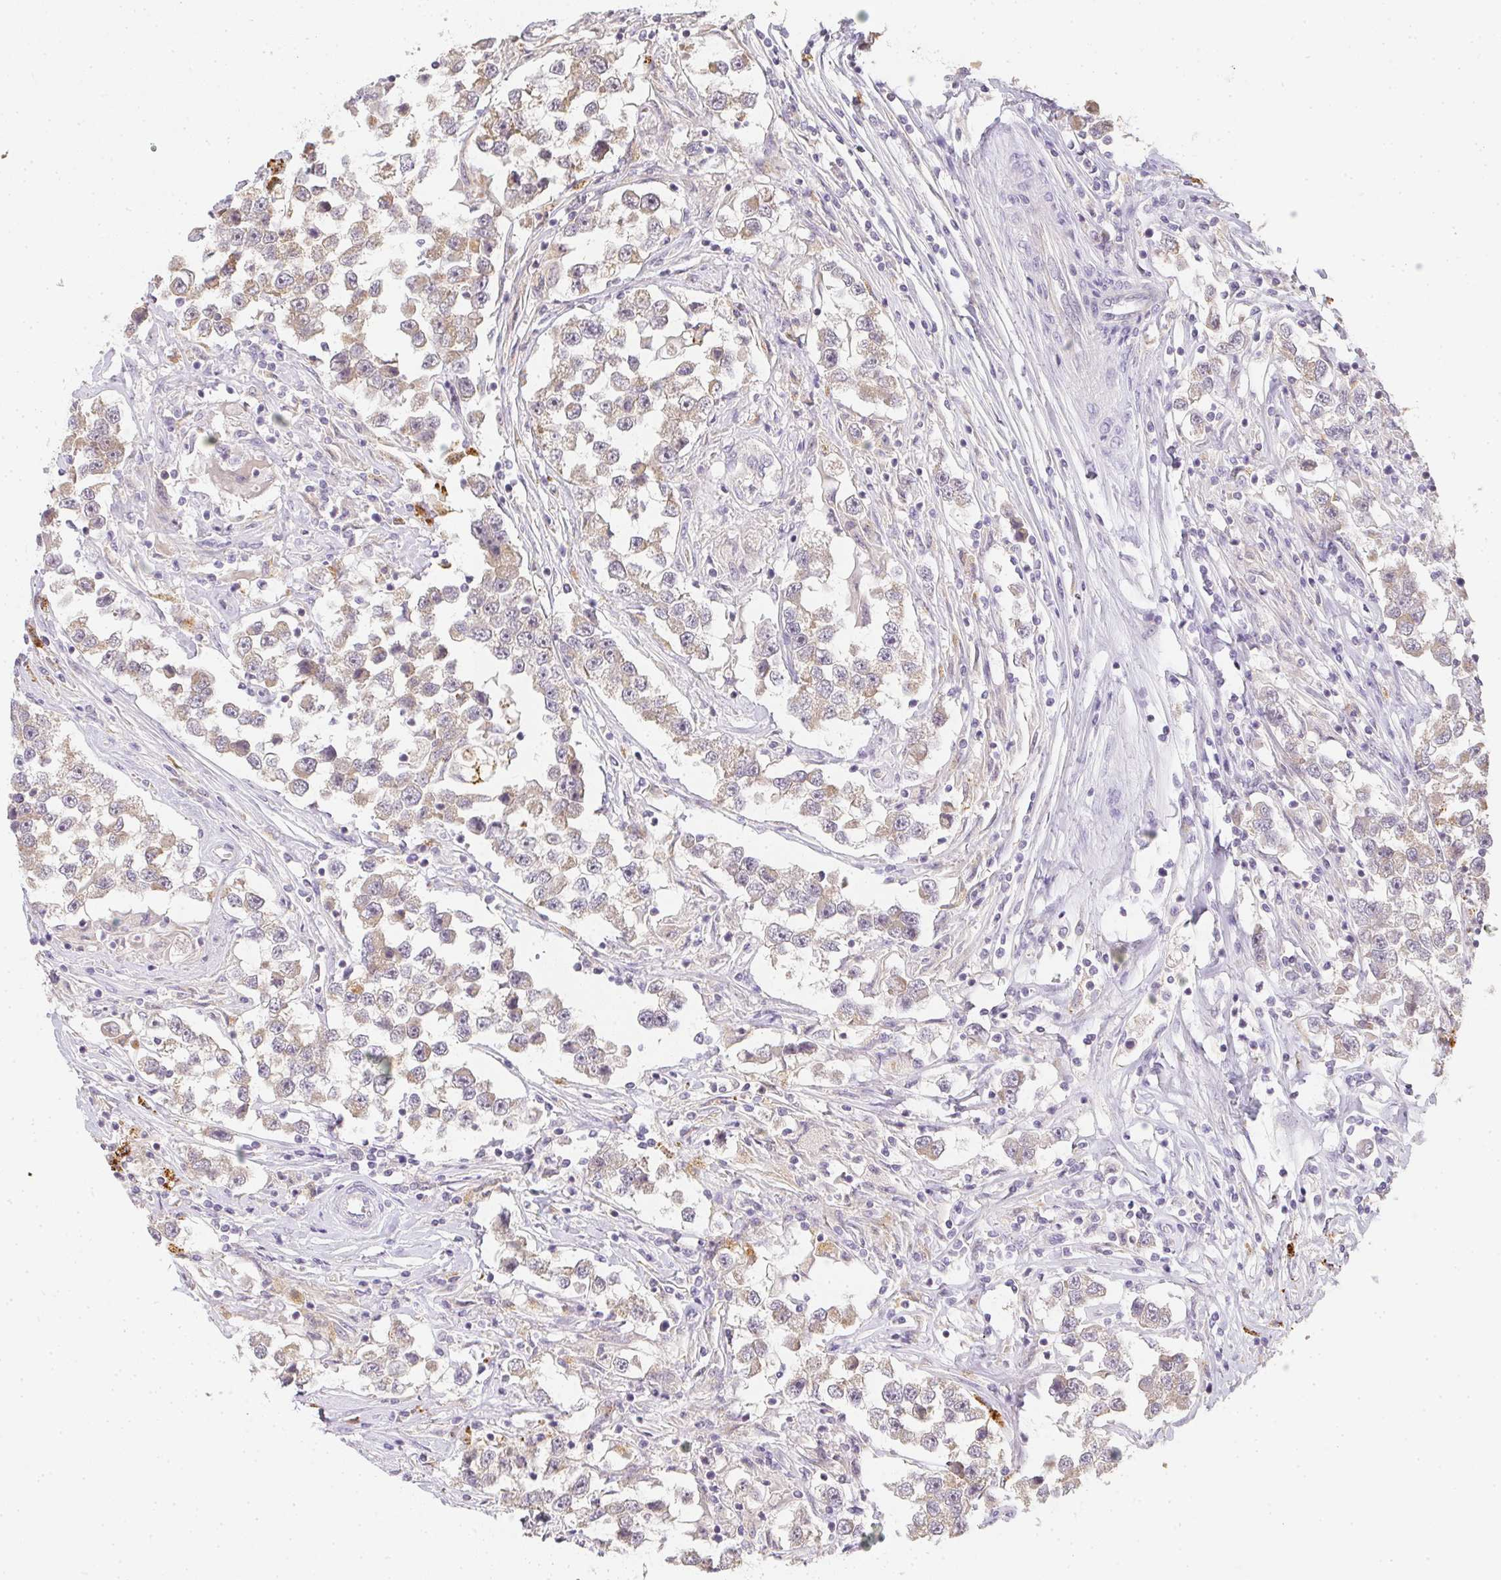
{"staining": {"intensity": "weak", "quantity": "<25%", "location": "cytoplasmic/membranous"}, "tissue": "testis cancer", "cell_type": "Tumor cells", "image_type": "cancer", "snomed": [{"axis": "morphology", "description": "Seminoma, NOS"}, {"axis": "topography", "description": "Testis"}], "caption": "Immunohistochemical staining of human testis cancer (seminoma) reveals no significant positivity in tumor cells.", "gene": "SLC35B3", "patient": {"sex": "male", "age": 46}}